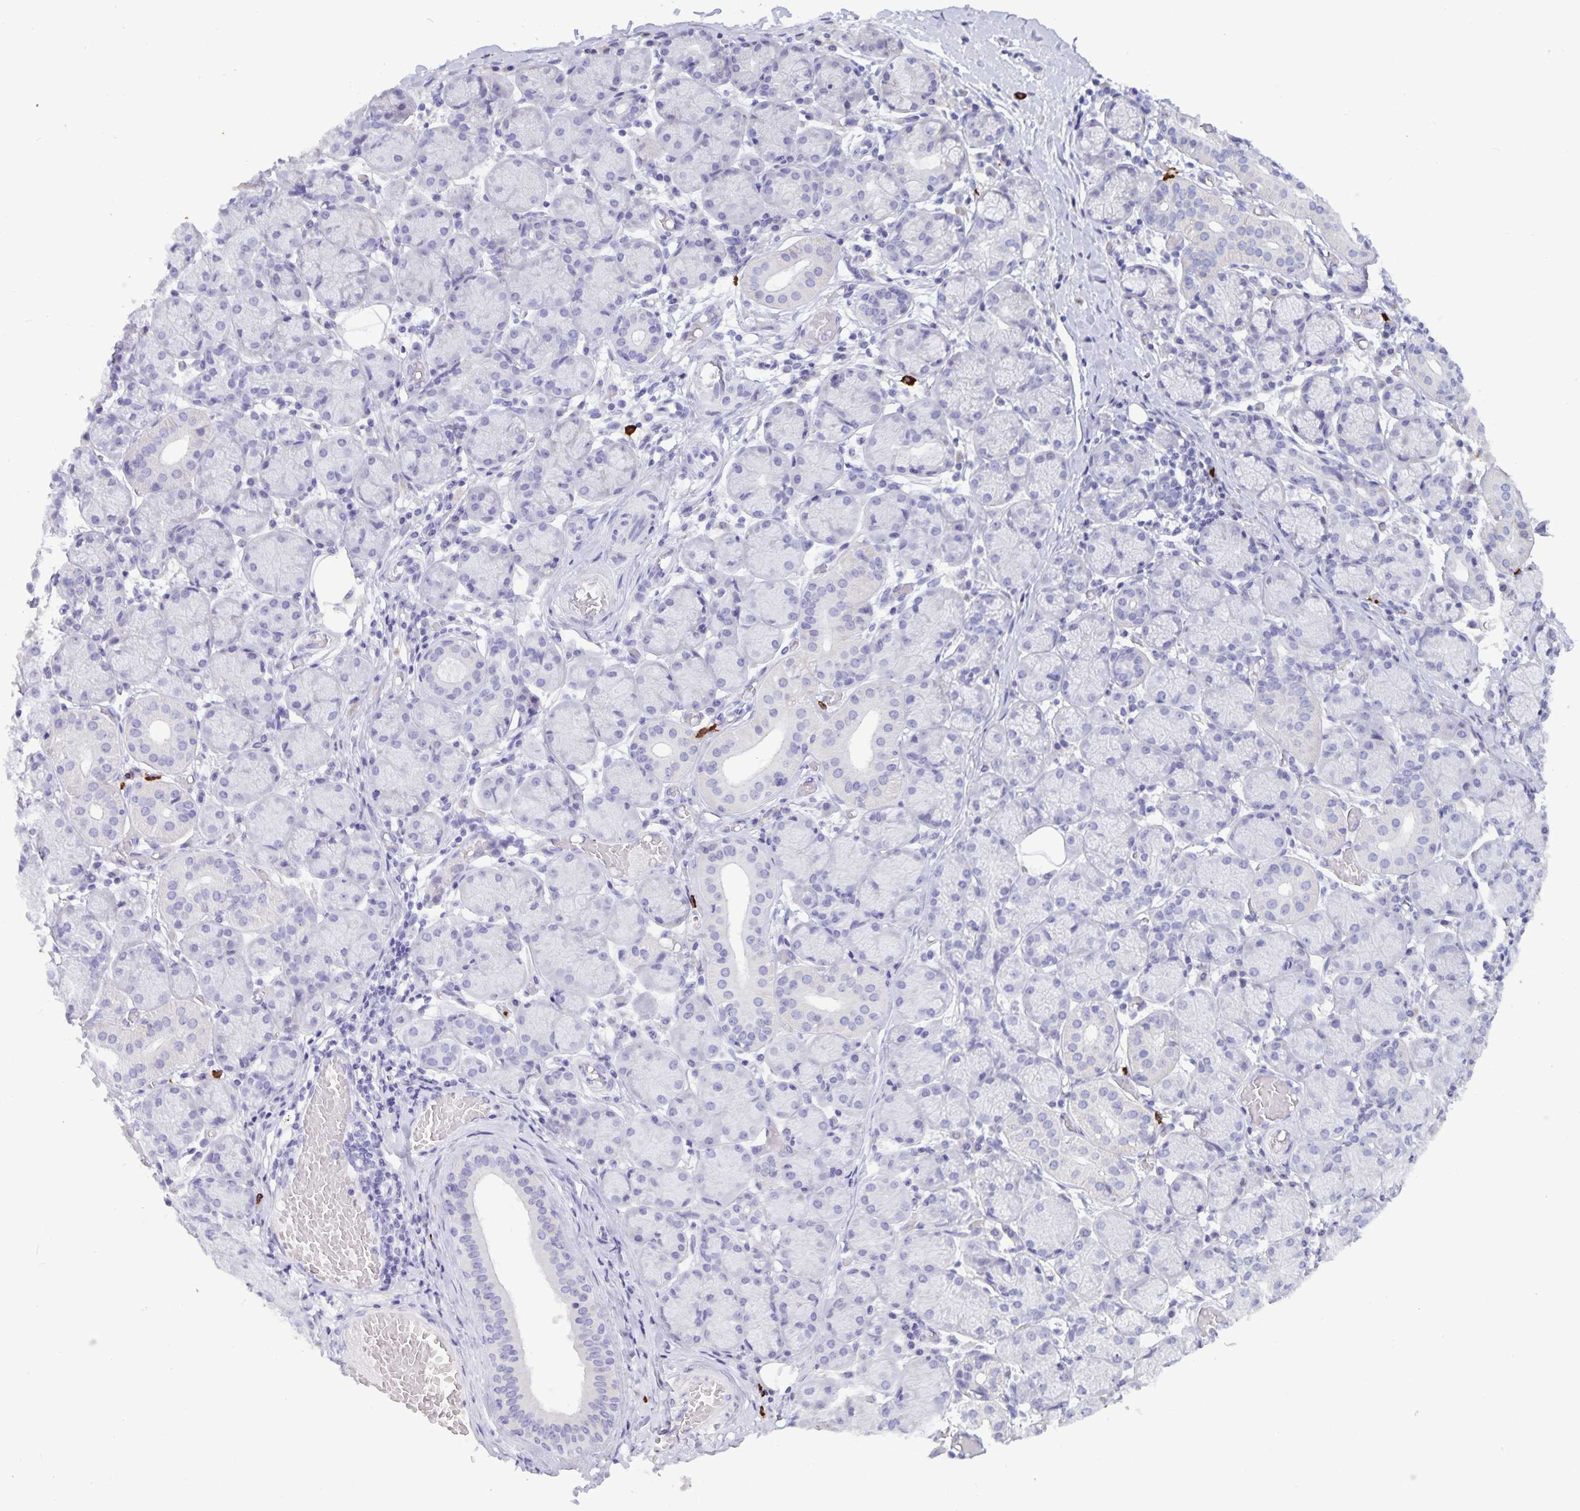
{"staining": {"intensity": "negative", "quantity": "none", "location": "none"}, "tissue": "salivary gland", "cell_type": "Glandular cells", "image_type": "normal", "snomed": [{"axis": "morphology", "description": "Normal tissue, NOS"}, {"axis": "topography", "description": "Salivary gland"}], "caption": "An immunohistochemistry (IHC) photomicrograph of benign salivary gland is shown. There is no staining in glandular cells of salivary gland.", "gene": "IBTK", "patient": {"sex": "female", "age": 24}}